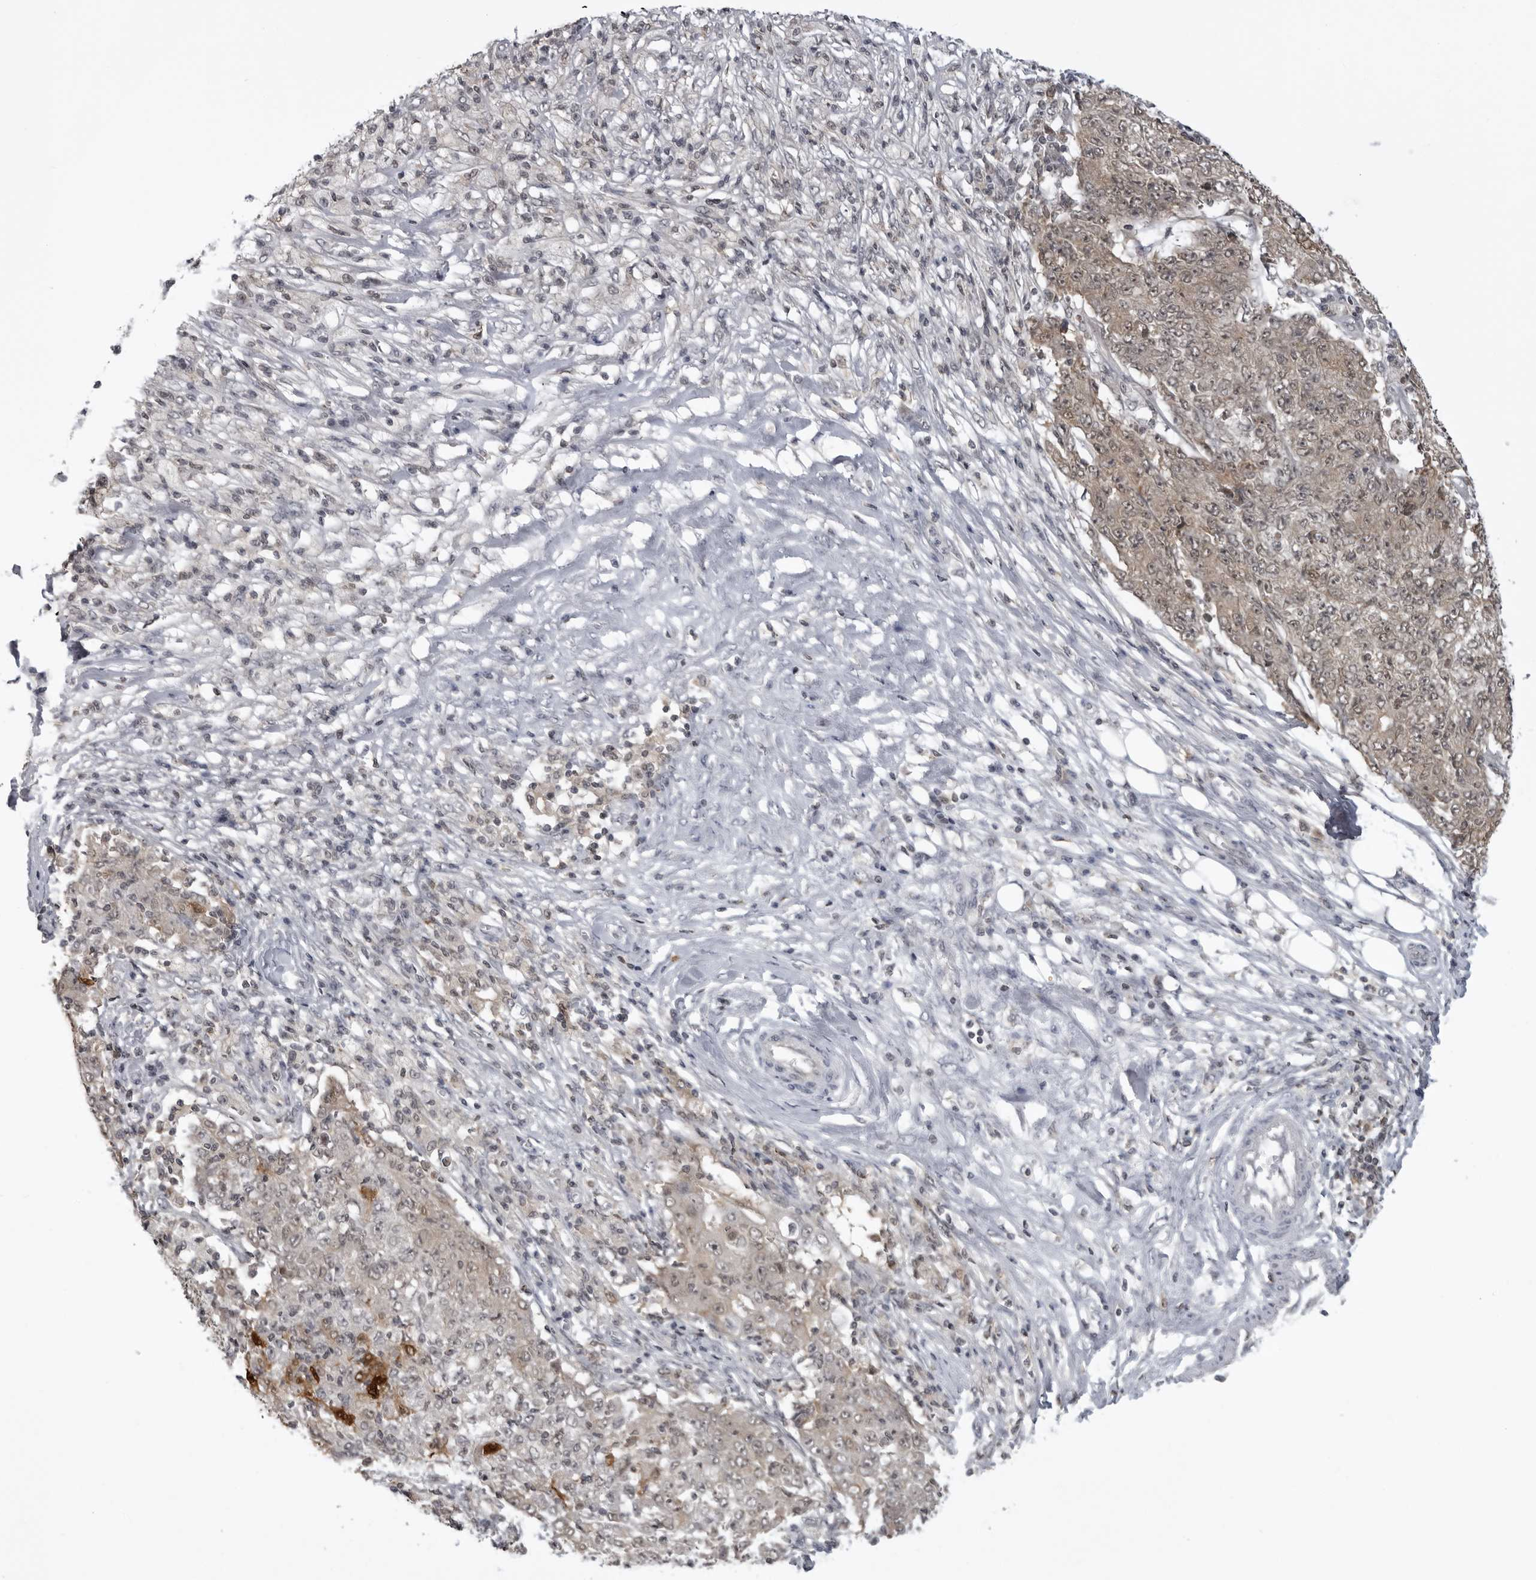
{"staining": {"intensity": "weak", "quantity": ">75%", "location": "cytoplasmic/membranous"}, "tissue": "ovarian cancer", "cell_type": "Tumor cells", "image_type": "cancer", "snomed": [{"axis": "morphology", "description": "Carcinoma, endometroid"}, {"axis": "topography", "description": "Ovary"}], "caption": "Ovarian endometroid carcinoma stained for a protein (brown) displays weak cytoplasmic/membranous positive positivity in about >75% of tumor cells.", "gene": "PDCL3", "patient": {"sex": "female", "age": 42}}